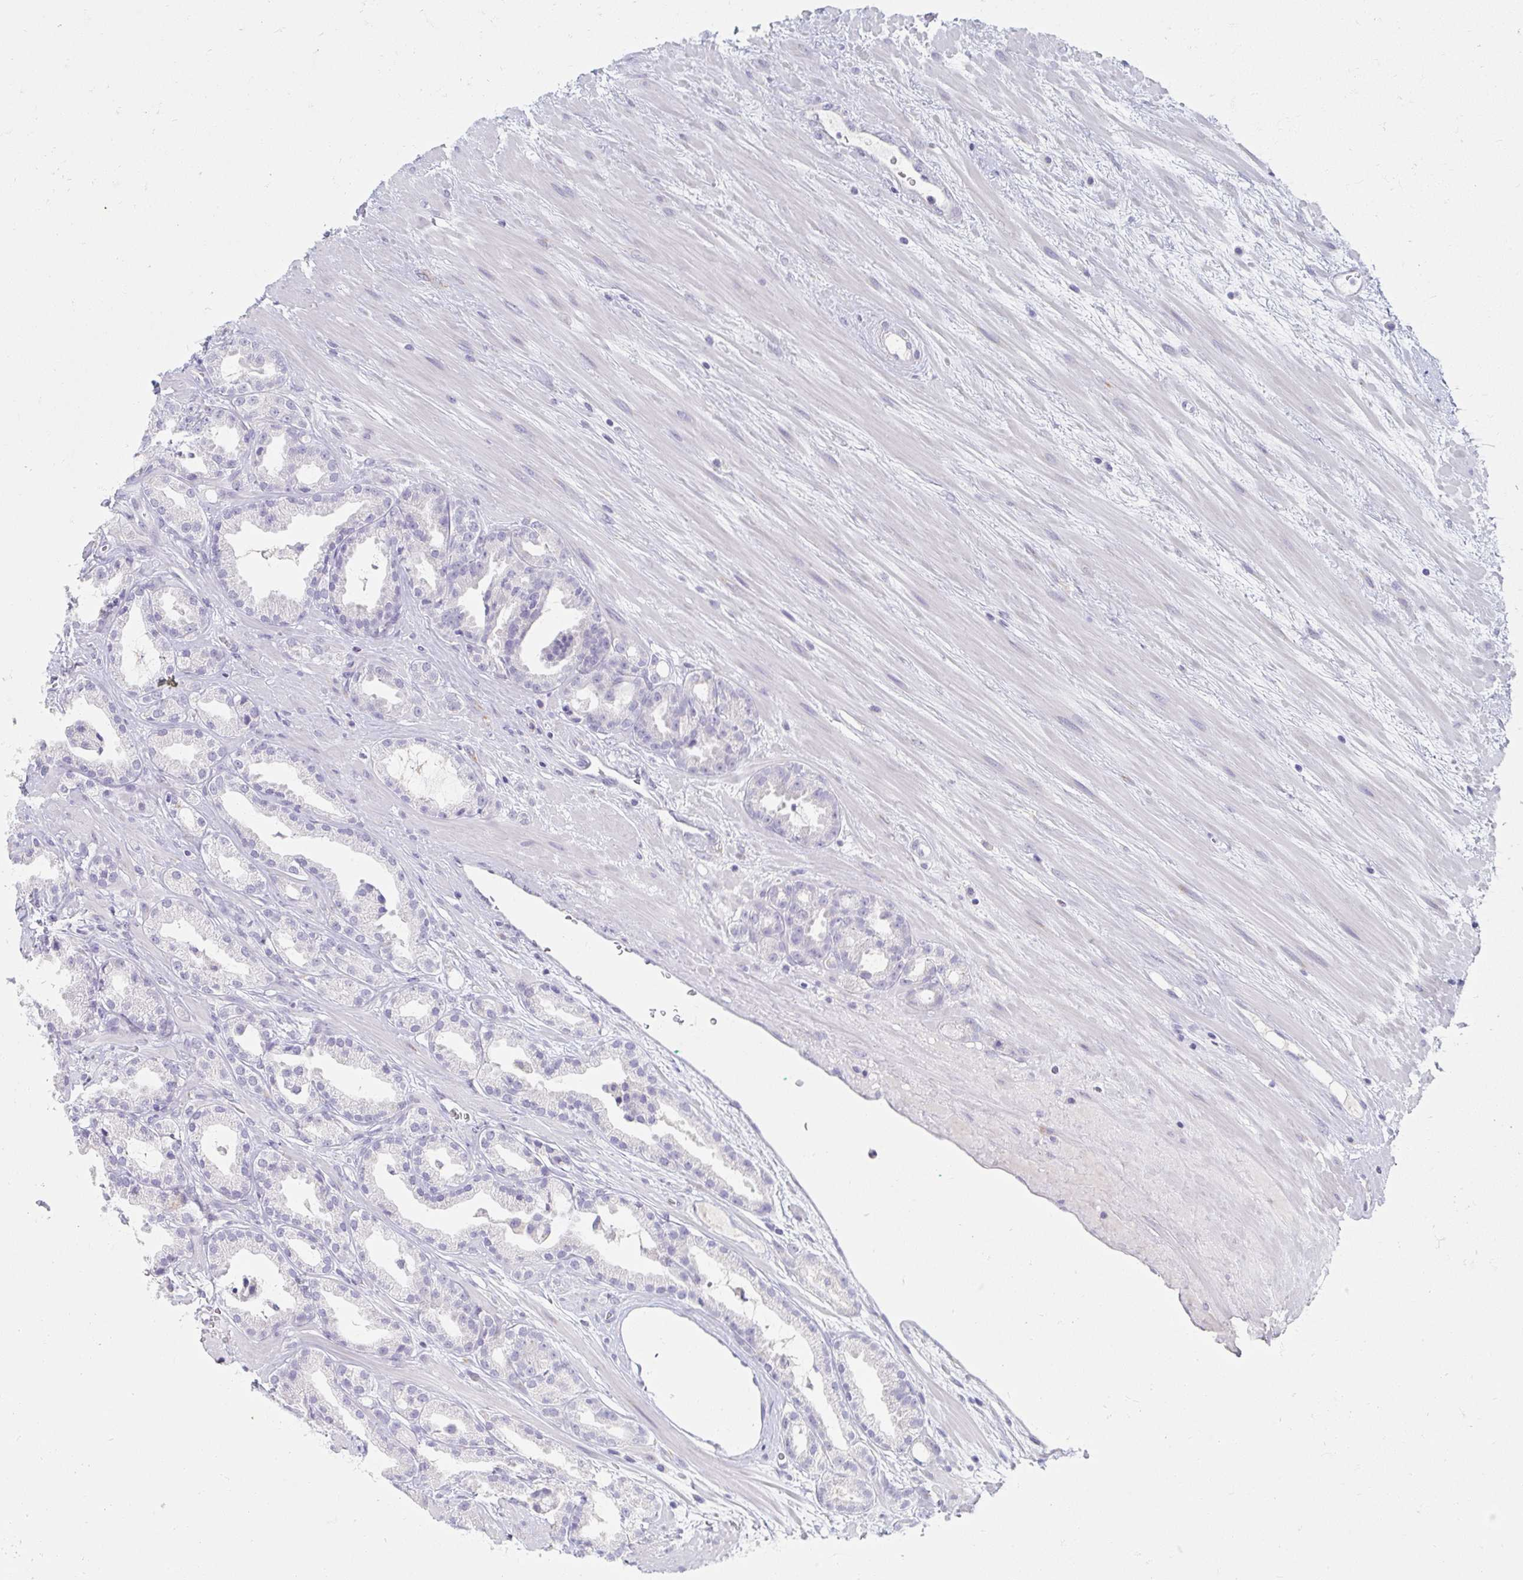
{"staining": {"intensity": "negative", "quantity": "none", "location": "none"}, "tissue": "prostate cancer", "cell_type": "Tumor cells", "image_type": "cancer", "snomed": [{"axis": "morphology", "description": "Adenocarcinoma, Low grade"}, {"axis": "topography", "description": "Prostate"}], "caption": "Tumor cells are negative for protein expression in human prostate cancer. (Brightfield microscopy of DAB (3,3'-diaminobenzidine) immunohistochemistry (IHC) at high magnification).", "gene": "MYLK2", "patient": {"sex": "male", "age": 61}}